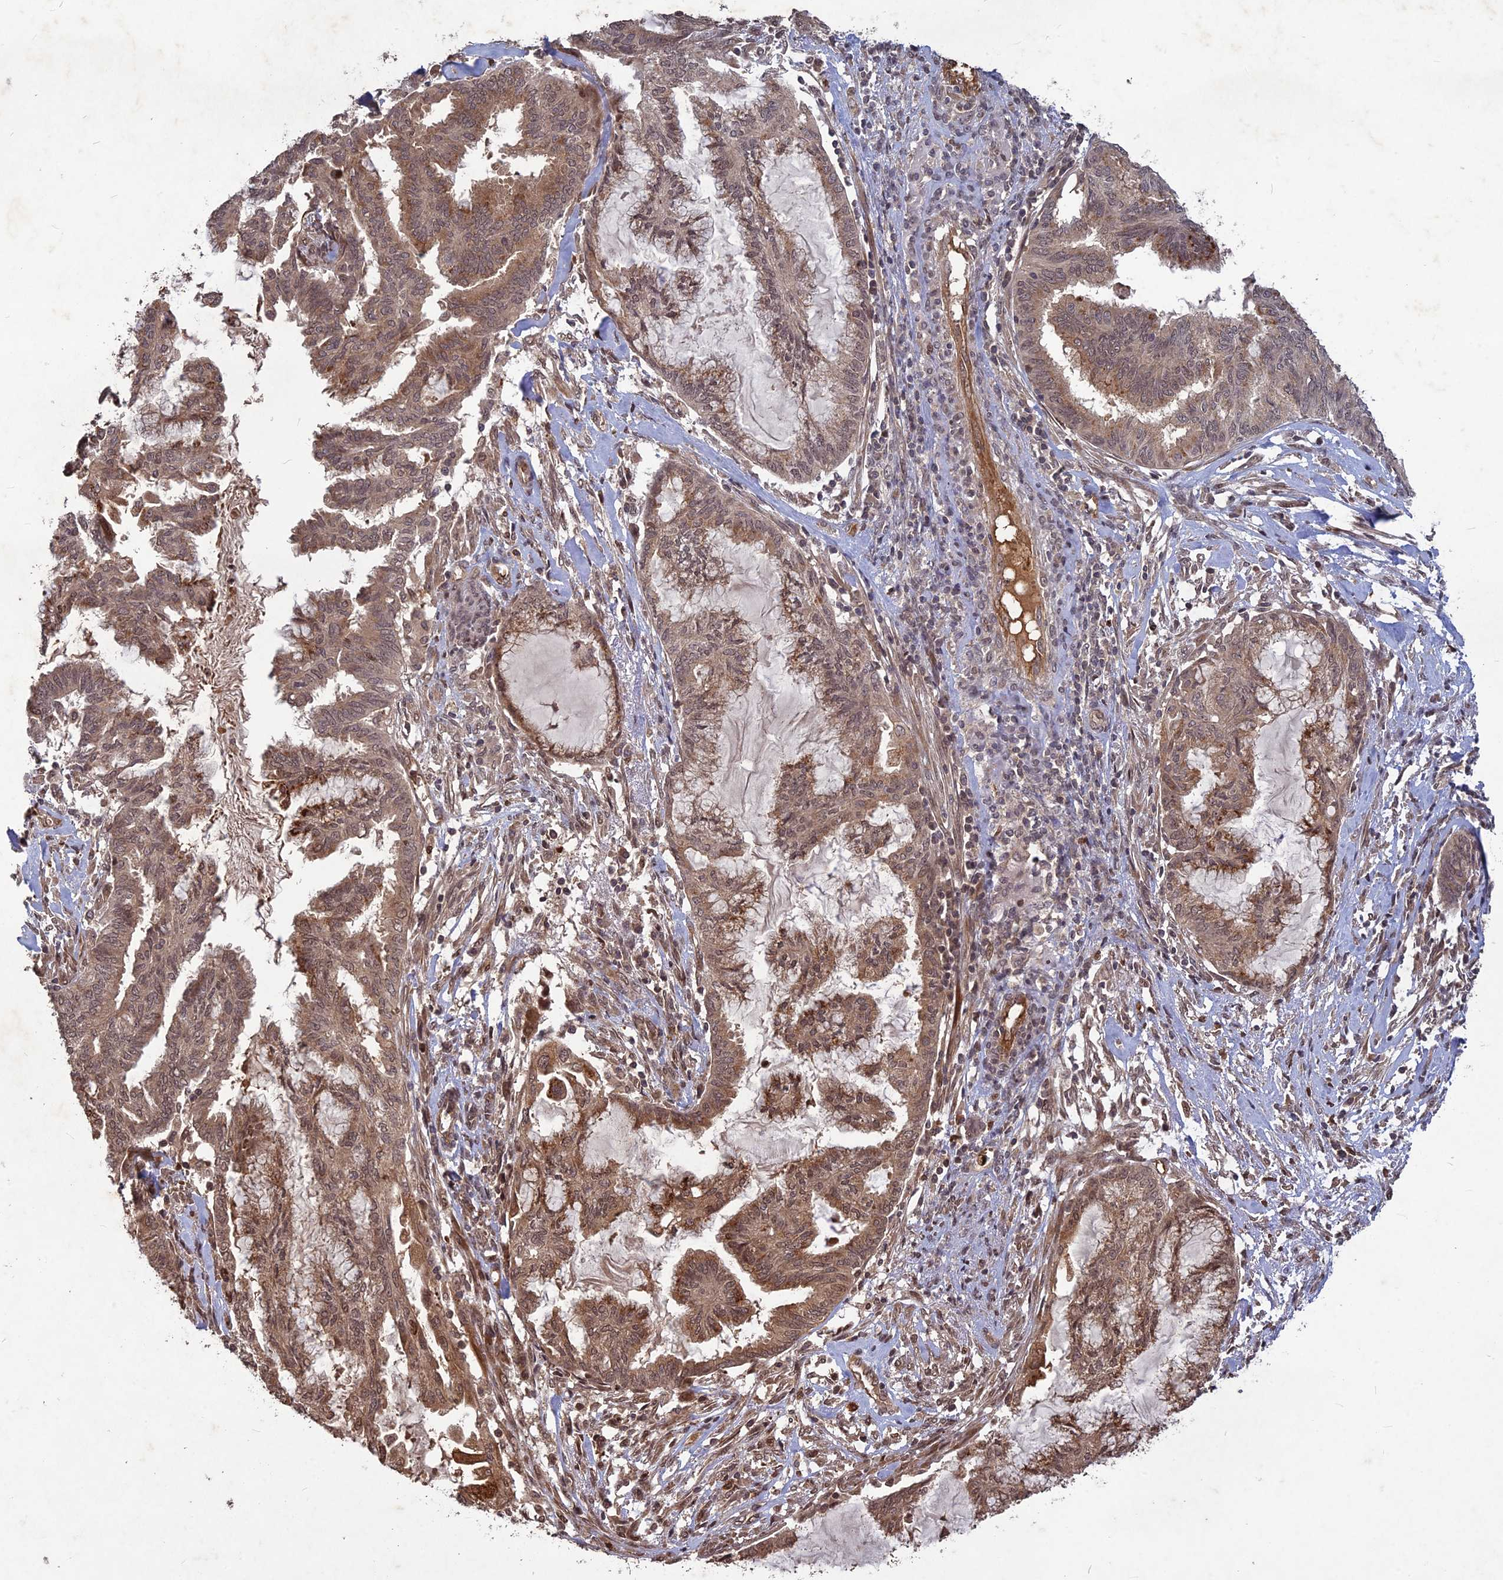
{"staining": {"intensity": "moderate", "quantity": ">75%", "location": "cytoplasmic/membranous,nuclear"}, "tissue": "endometrial cancer", "cell_type": "Tumor cells", "image_type": "cancer", "snomed": [{"axis": "morphology", "description": "Adenocarcinoma, NOS"}, {"axis": "topography", "description": "Endometrium"}], "caption": "Moderate cytoplasmic/membranous and nuclear protein positivity is present in about >75% of tumor cells in adenocarcinoma (endometrial).", "gene": "SRMS", "patient": {"sex": "female", "age": 86}}